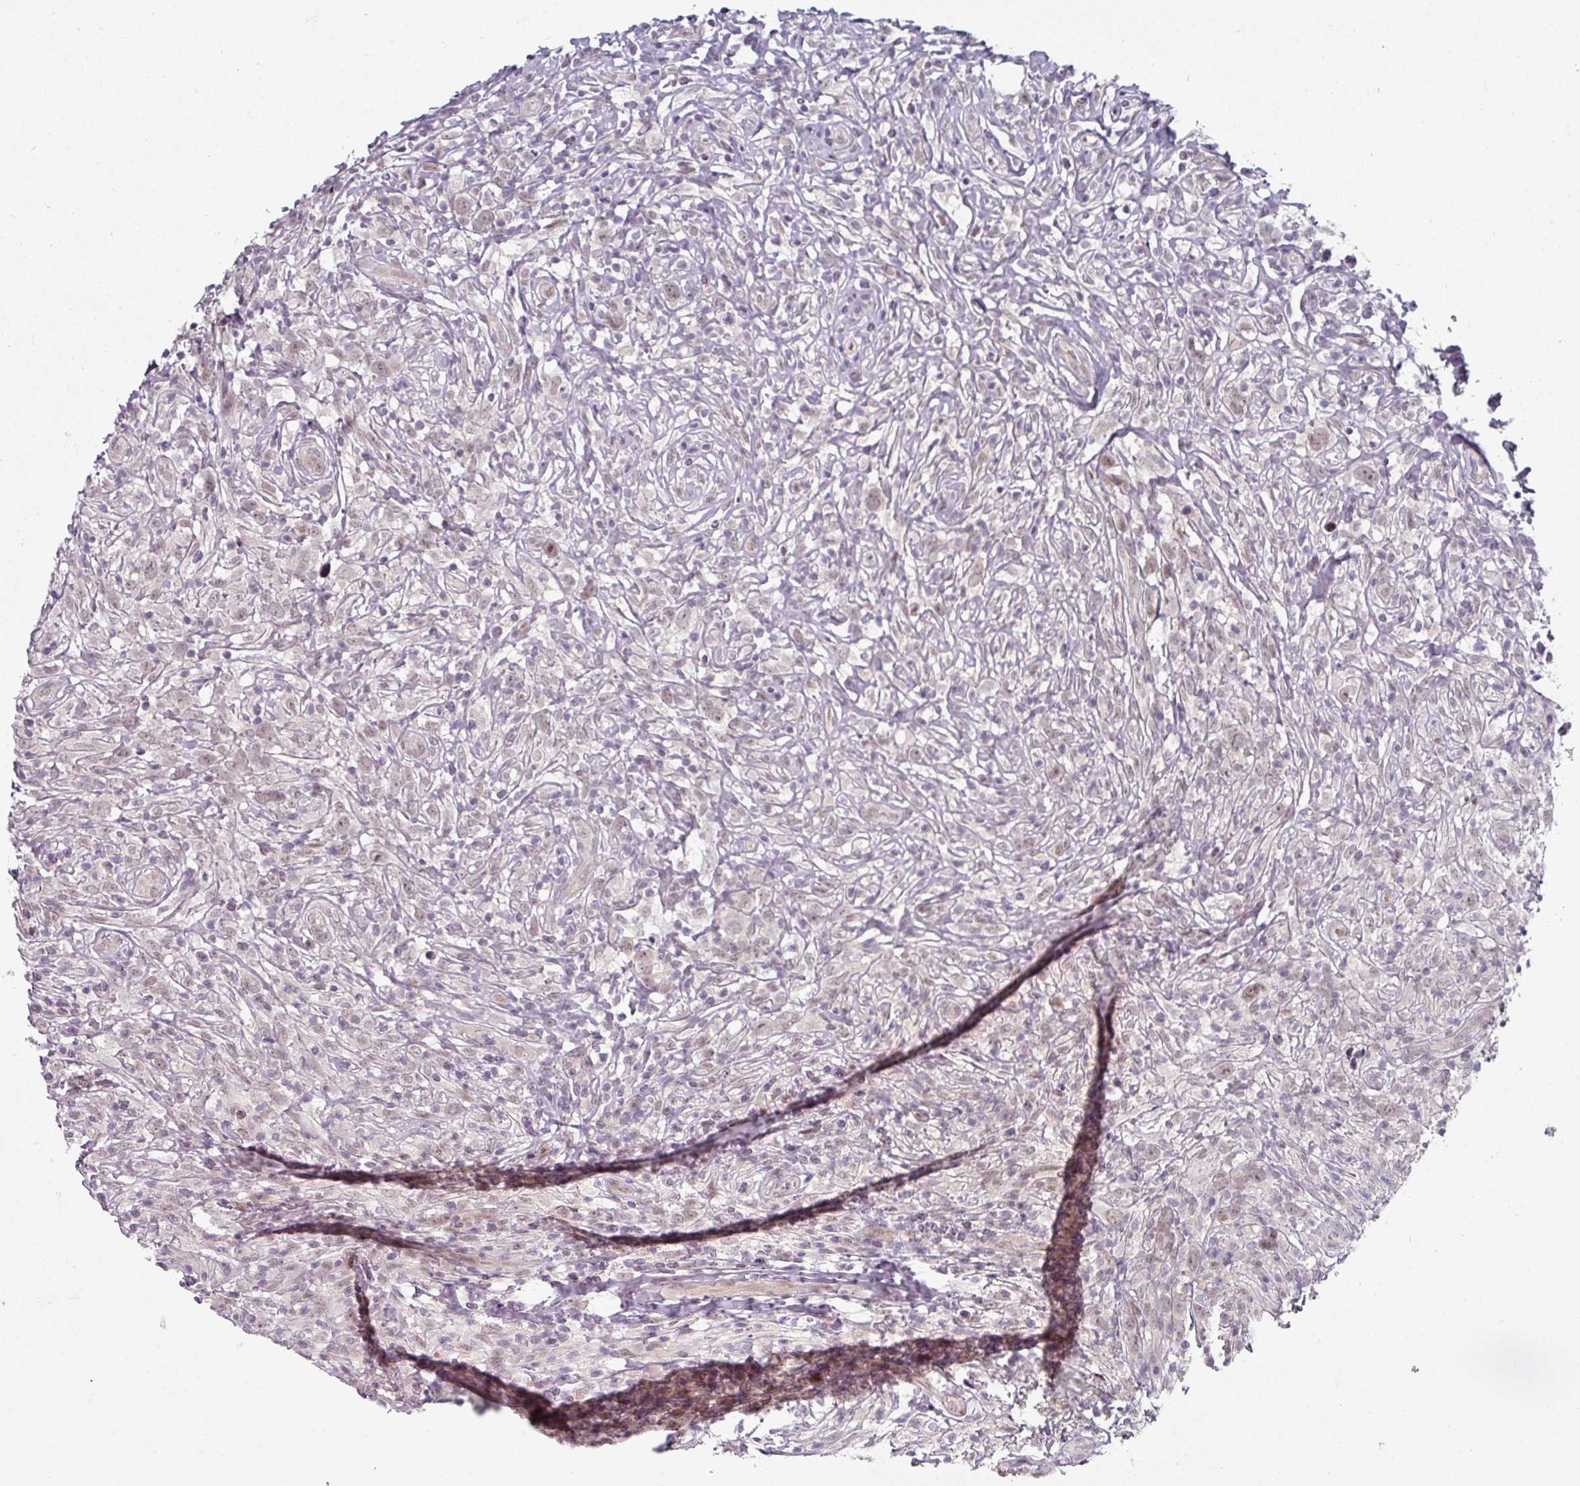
{"staining": {"intensity": "negative", "quantity": "none", "location": "none"}, "tissue": "lymphoma", "cell_type": "Tumor cells", "image_type": "cancer", "snomed": [{"axis": "morphology", "description": "Hodgkin's disease, NOS"}, {"axis": "topography", "description": "No Tissue"}], "caption": "Immunohistochemistry (IHC) photomicrograph of human lymphoma stained for a protein (brown), which displays no positivity in tumor cells.", "gene": "TMCC1", "patient": {"sex": "female", "age": 21}}